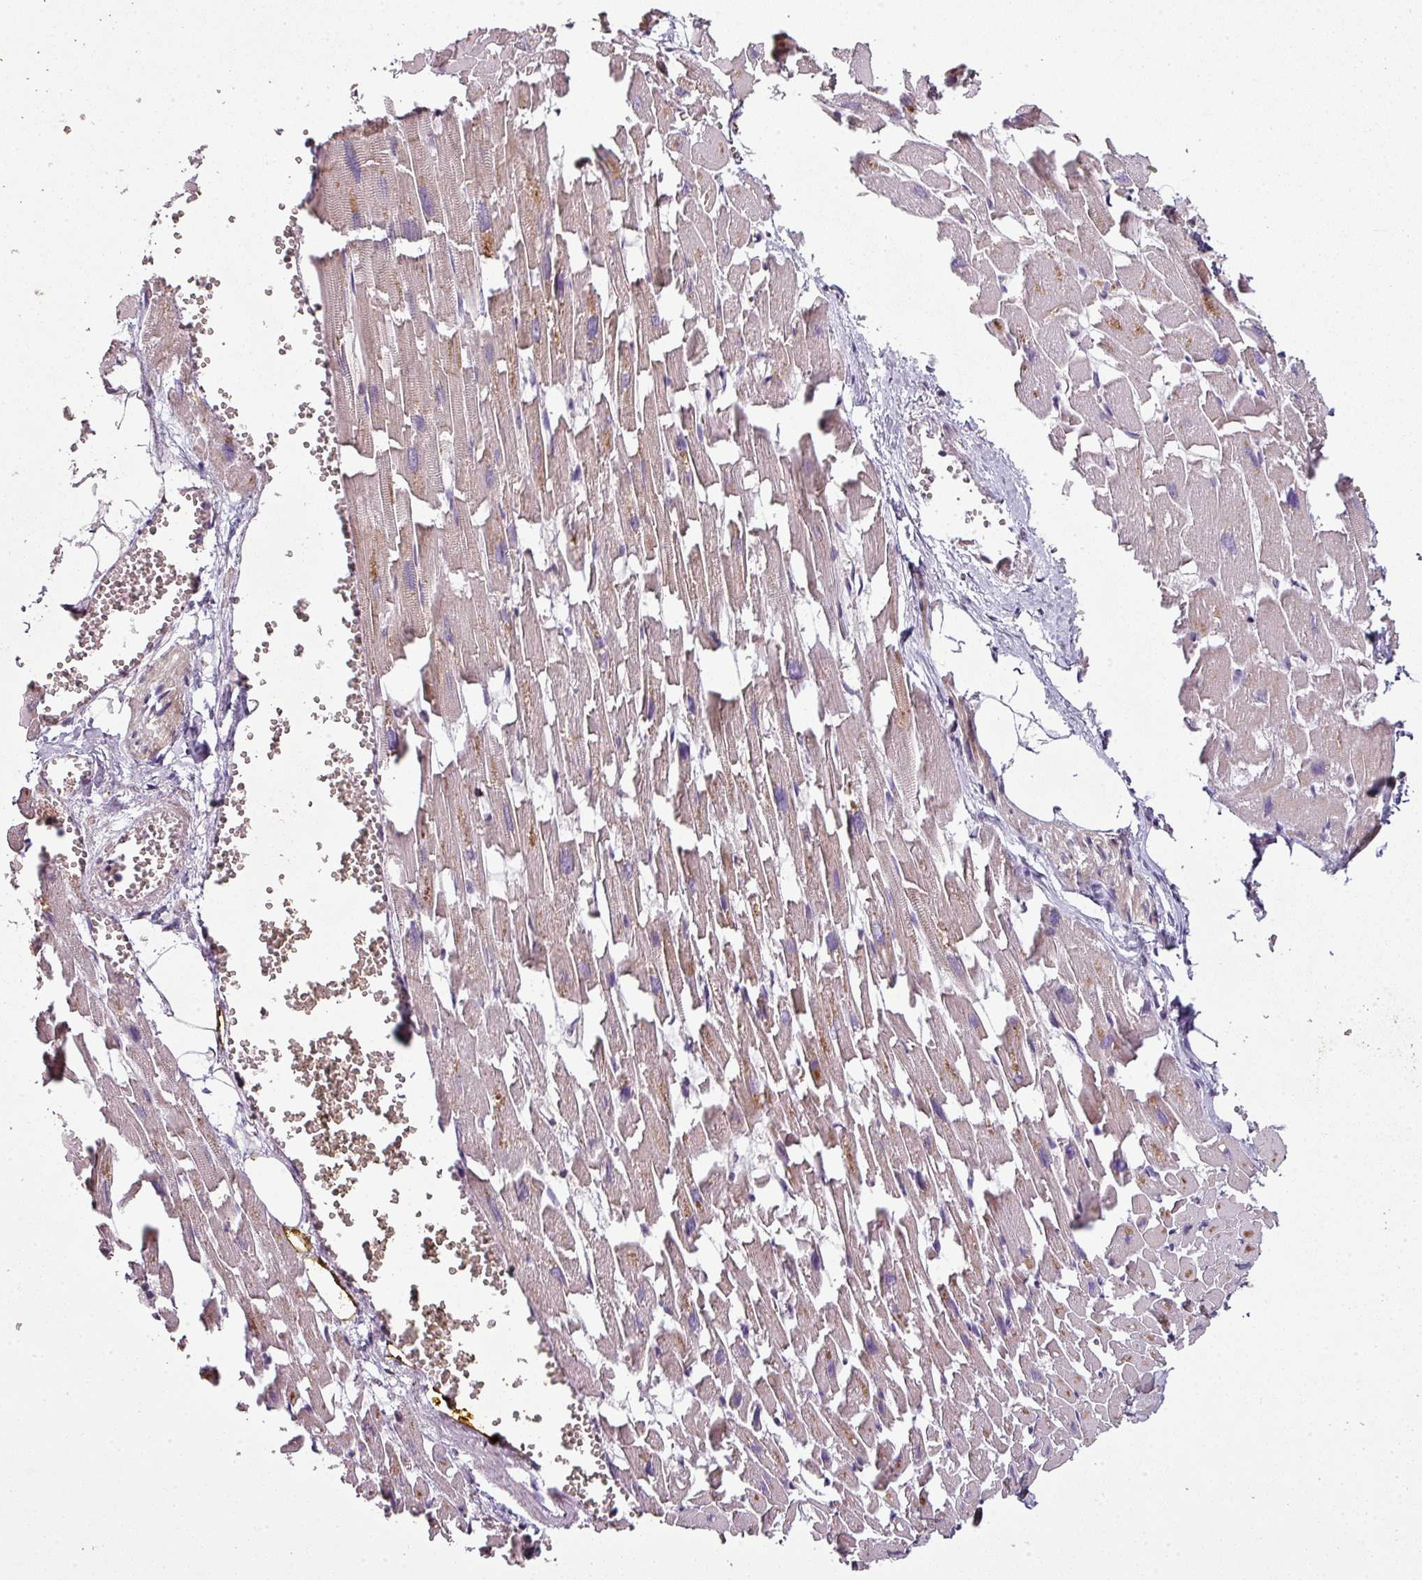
{"staining": {"intensity": "moderate", "quantity": "25%-75%", "location": "cytoplasmic/membranous"}, "tissue": "heart muscle", "cell_type": "Cardiomyocytes", "image_type": "normal", "snomed": [{"axis": "morphology", "description": "Normal tissue, NOS"}, {"axis": "topography", "description": "Heart"}], "caption": "IHC of normal human heart muscle shows medium levels of moderate cytoplasmic/membranous expression in approximately 25%-75% of cardiomyocytes. Nuclei are stained in blue.", "gene": "GSKIP", "patient": {"sex": "female", "age": 64}}